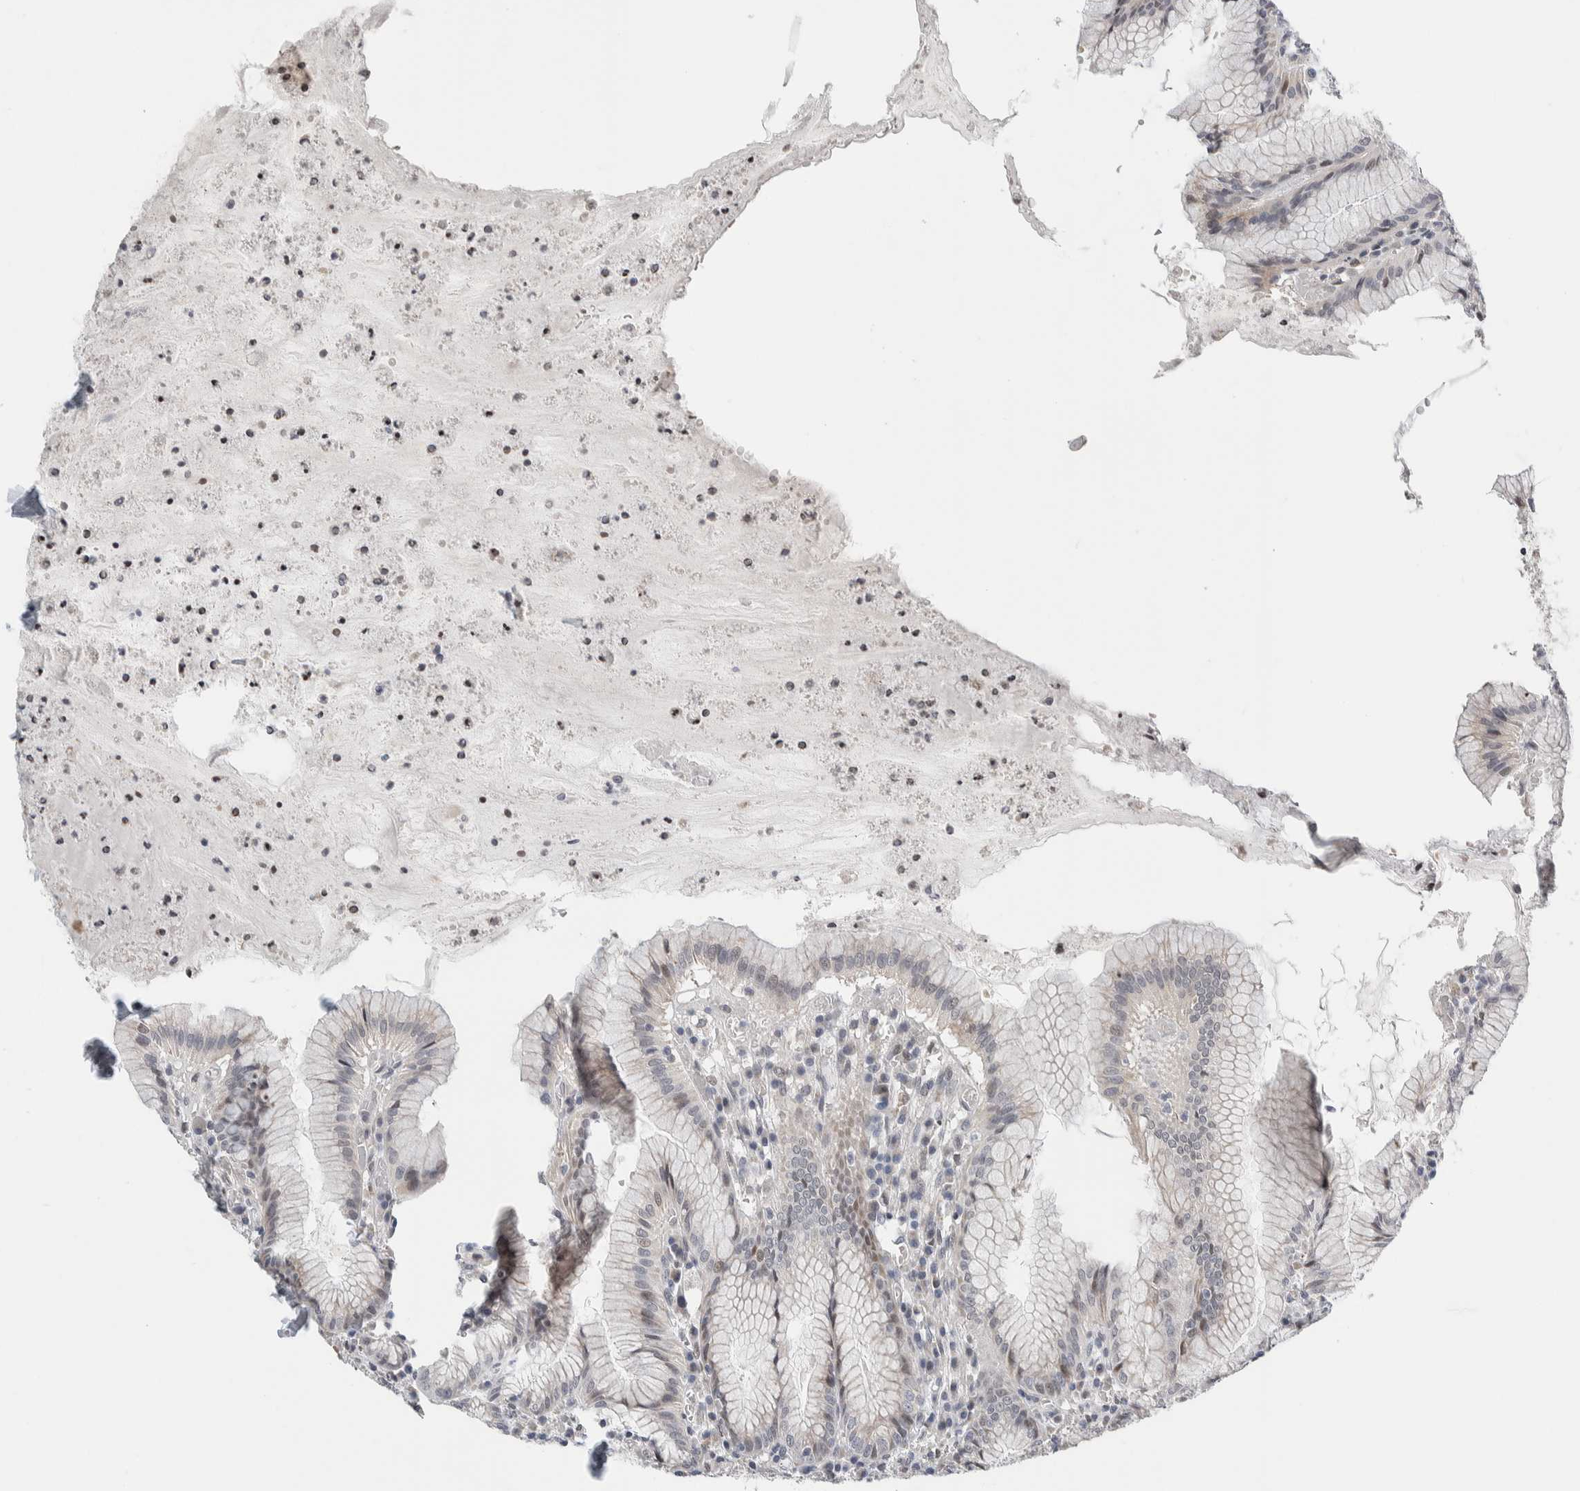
{"staining": {"intensity": "weak", "quantity": "25%-75%", "location": "cytoplasmic/membranous,nuclear"}, "tissue": "stomach", "cell_type": "Glandular cells", "image_type": "normal", "snomed": [{"axis": "morphology", "description": "Normal tissue, NOS"}, {"axis": "topography", "description": "Stomach"}], "caption": "Brown immunohistochemical staining in benign stomach shows weak cytoplasmic/membranous,nuclear expression in approximately 25%-75% of glandular cells. (DAB IHC with brightfield microscopy, high magnification).", "gene": "NEUROD1", "patient": {"sex": "male", "age": 55}}